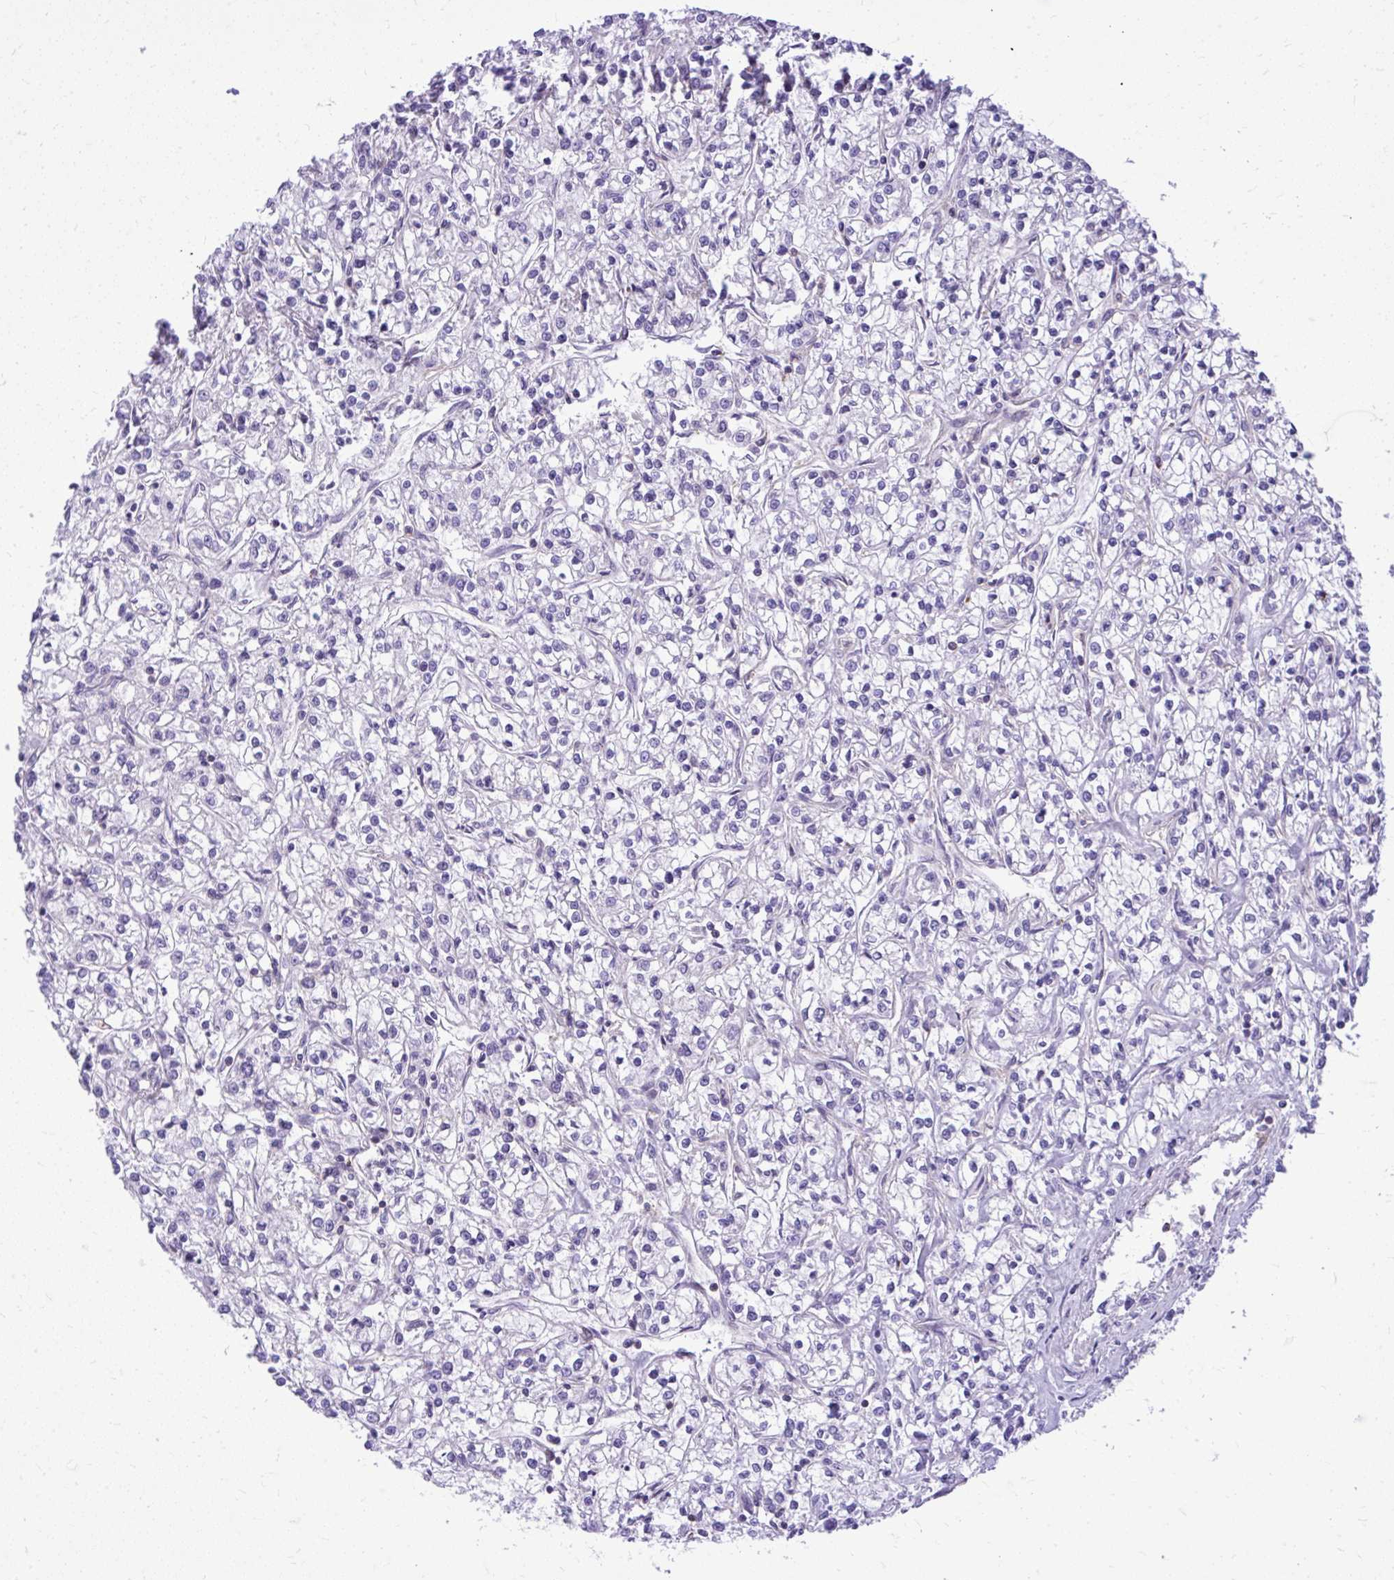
{"staining": {"intensity": "negative", "quantity": "none", "location": "none"}, "tissue": "renal cancer", "cell_type": "Tumor cells", "image_type": "cancer", "snomed": [{"axis": "morphology", "description": "Adenocarcinoma, NOS"}, {"axis": "topography", "description": "Kidney"}], "caption": "This is a micrograph of immunohistochemistry staining of renal adenocarcinoma, which shows no positivity in tumor cells.", "gene": "GRK4", "patient": {"sex": "female", "age": 59}}